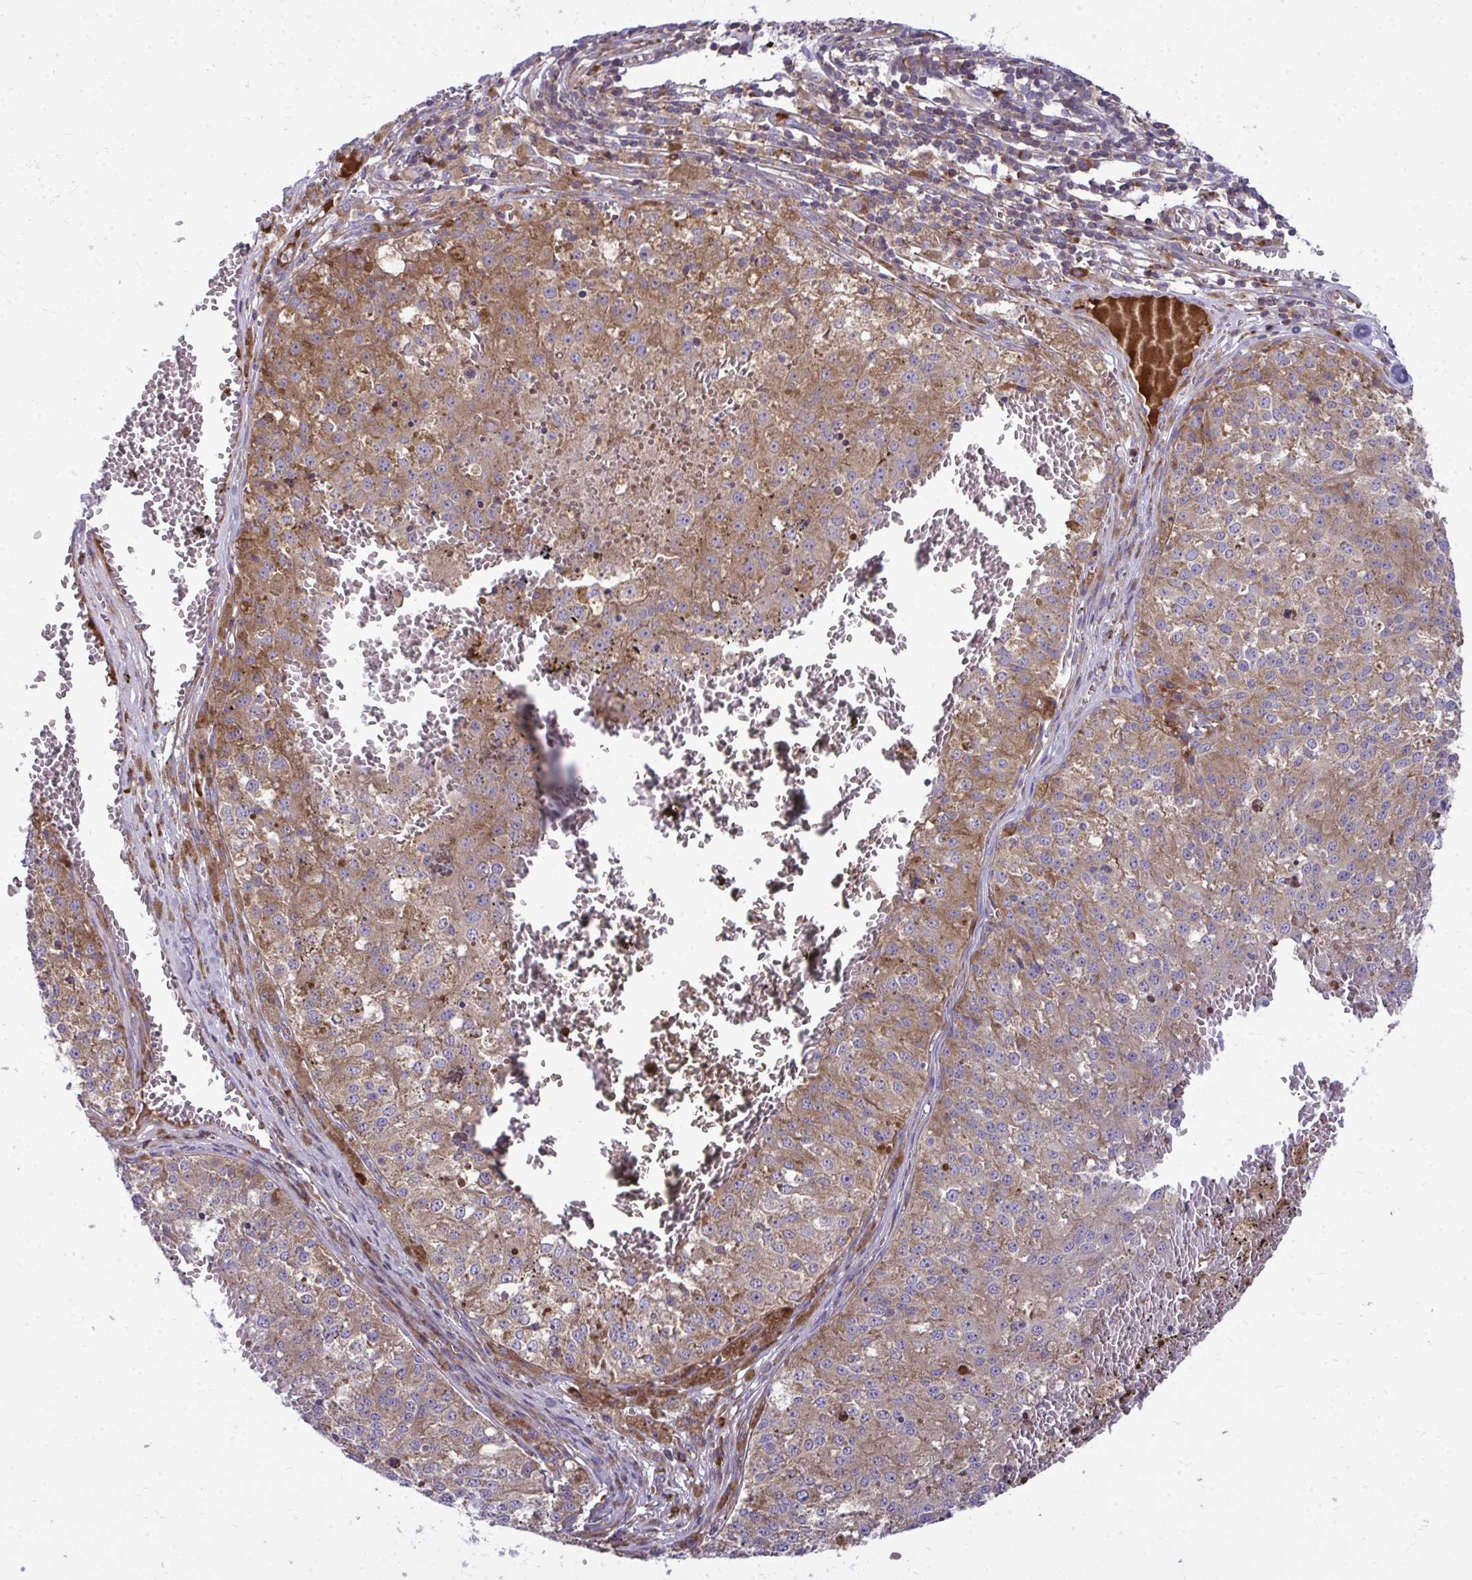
{"staining": {"intensity": "moderate", "quantity": ">75%", "location": "cytoplasmic/membranous"}, "tissue": "melanoma", "cell_type": "Tumor cells", "image_type": "cancer", "snomed": [{"axis": "morphology", "description": "Malignant melanoma, Metastatic site"}, {"axis": "topography", "description": "Lymph node"}], "caption": "Malignant melanoma (metastatic site) stained for a protein displays moderate cytoplasmic/membranous positivity in tumor cells. (IHC, brightfield microscopy, high magnification).", "gene": "GFPT2", "patient": {"sex": "female", "age": 64}}